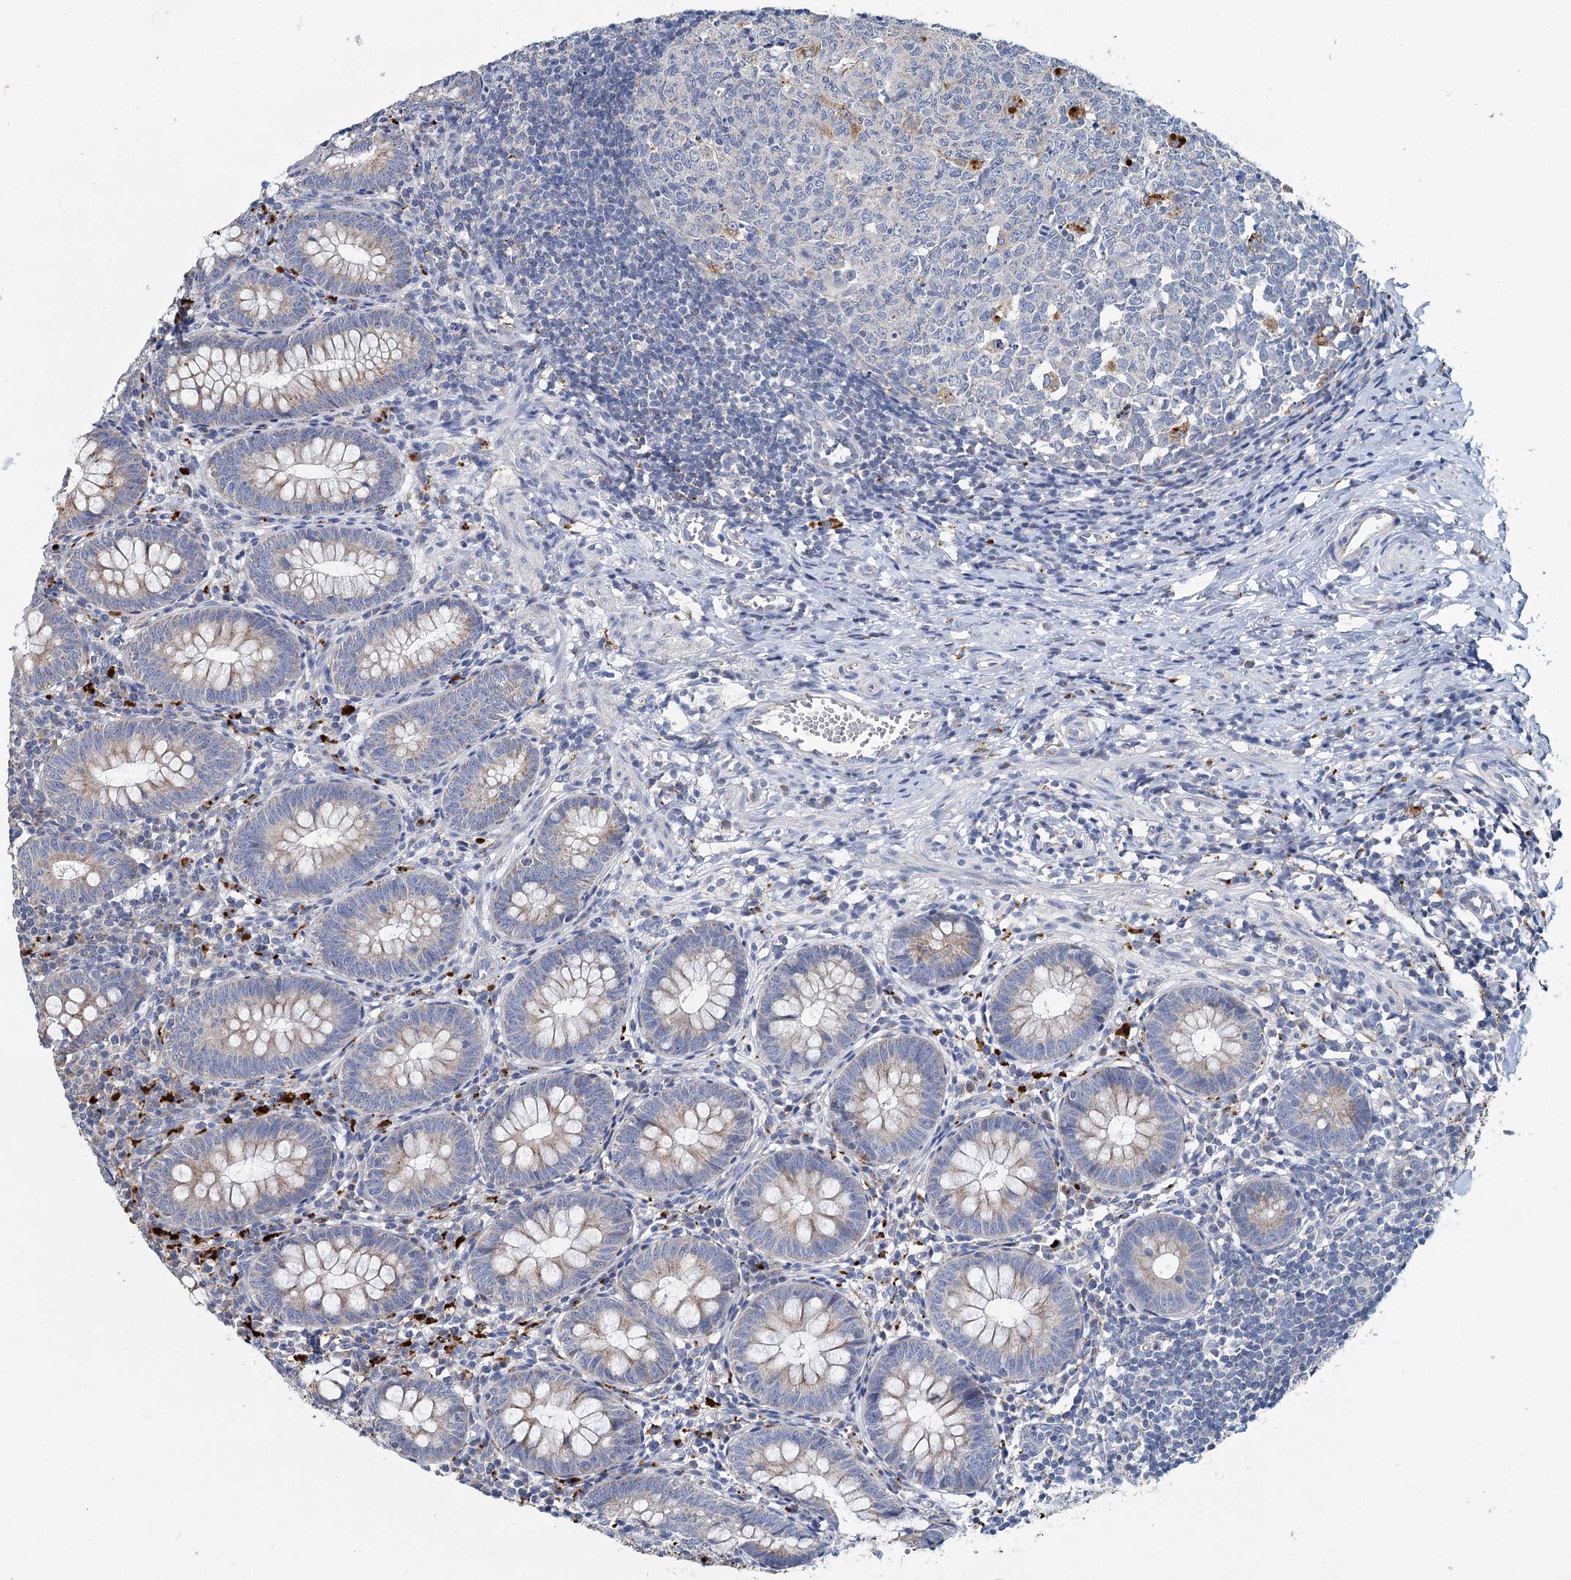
{"staining": {"intensity": "moderate", "quantity": "<25%", "location": "cytoplasmic/membranous"}, "tissue": "appendix", "cell_type": "Glandular cells", "image_type": "normal", "snomed": [{"axis": "morphology", "description": "Normal tissue, NOS"}, {"axis": "topography", "description": "Appendix"}], "caption": "Human appendix stained for a protein (brown) displays moderate cytoplasmic/membranous positive positivity in about <25% of glandular cells.", "gene": "ANKRD16", "patient": {"sex": "male", "age": 14}}